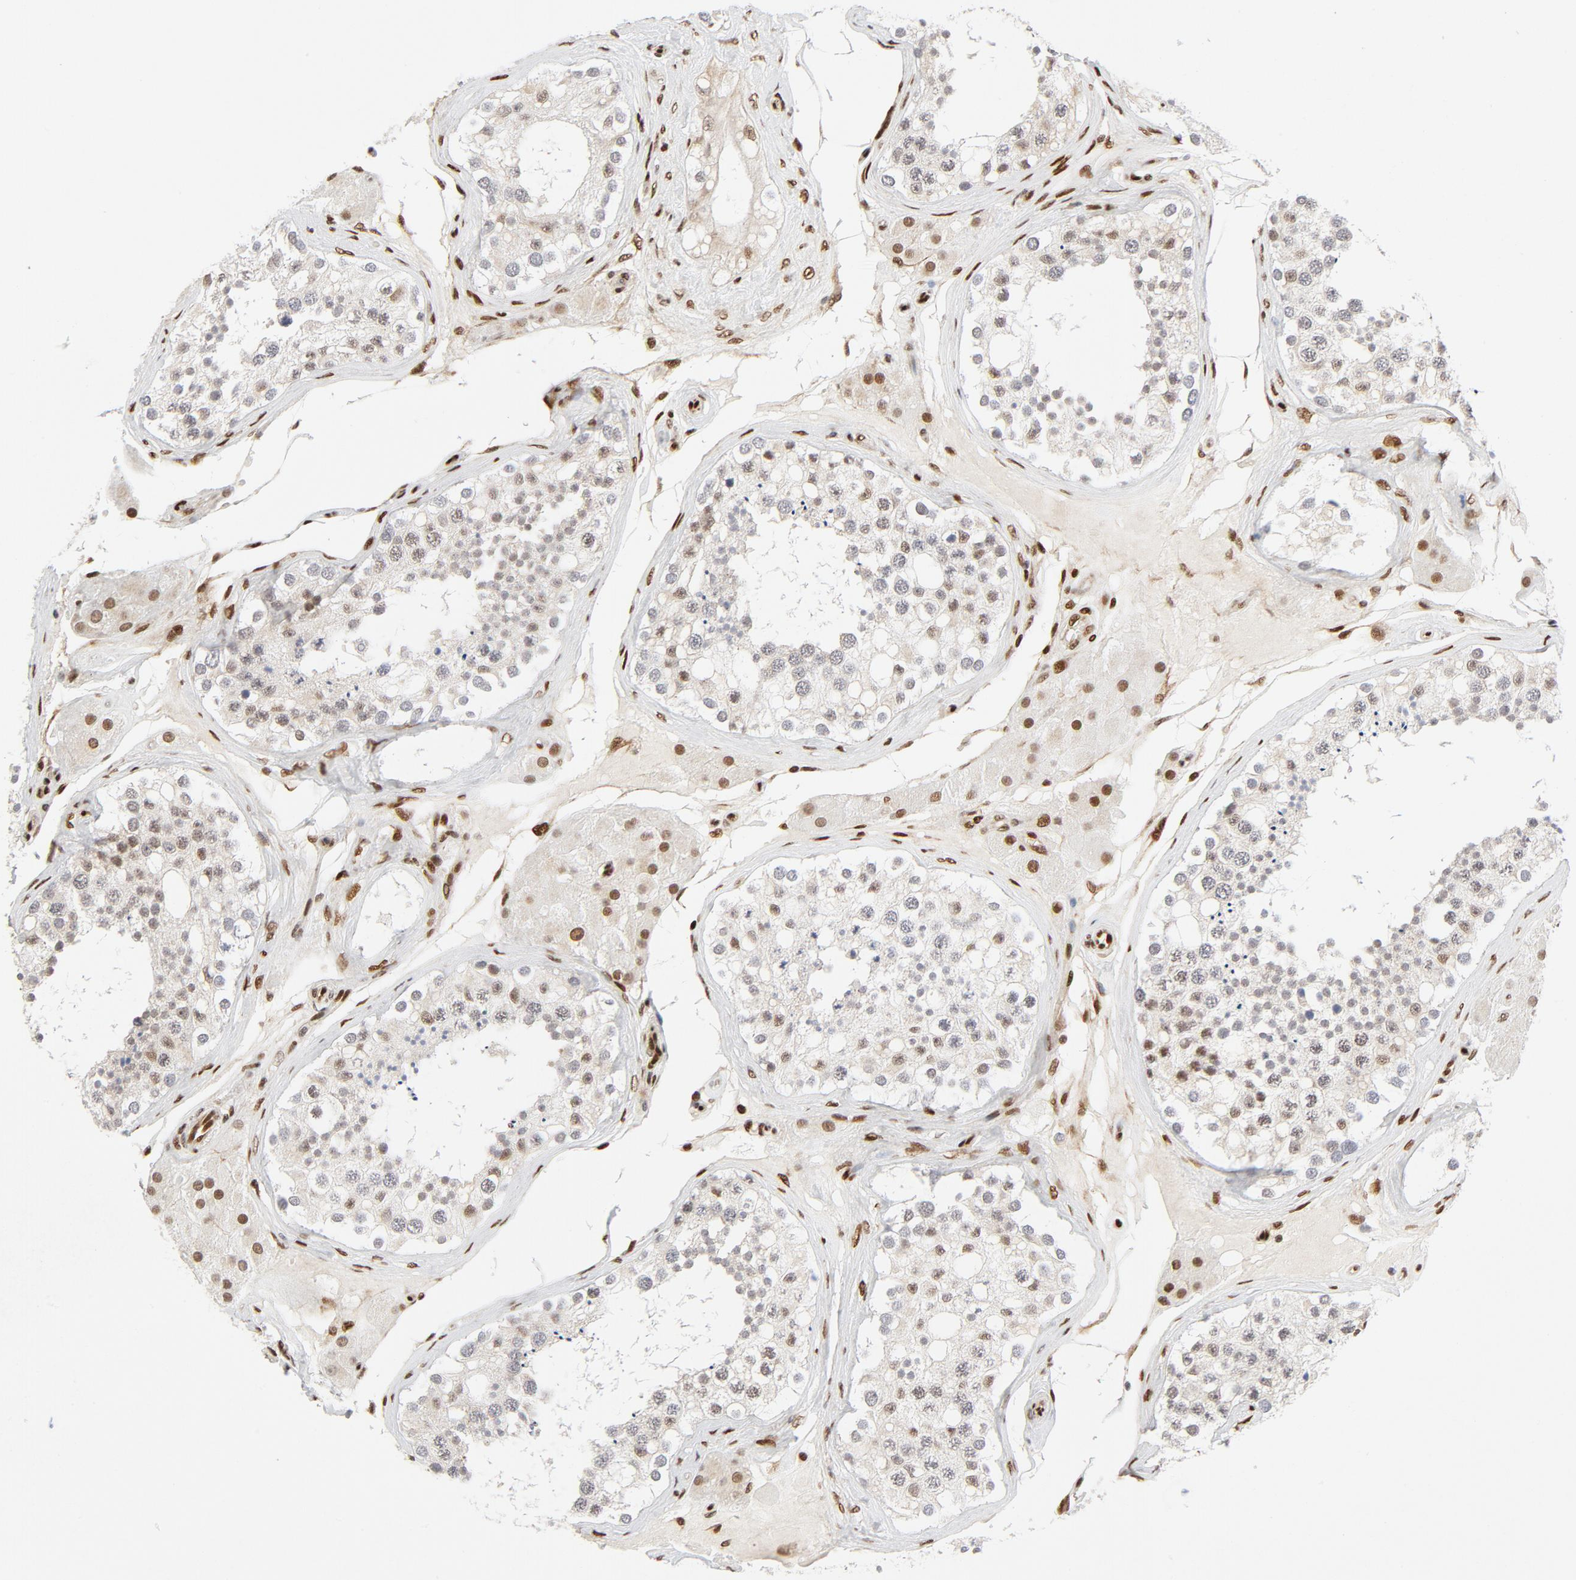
{"staining": {"intensity": "weak", "quantity": "25%-75%", "location": "nuclear"}, "tissue": "testis", "cell_type": "Cells in seminiferous ducts", "image_type": "normal", "snomed": [{"axis": "morphology", "description": "Normal tissue, NOS"}, {"axis": "topography", "description": "Testis"}], "caption": "Weak nuclear protein expression is appreciated in about 25%-75% of cells in seminiferous ducts in testis.", "gene": "MEF2A", "patient": {"sex": "male", "age": 68}}